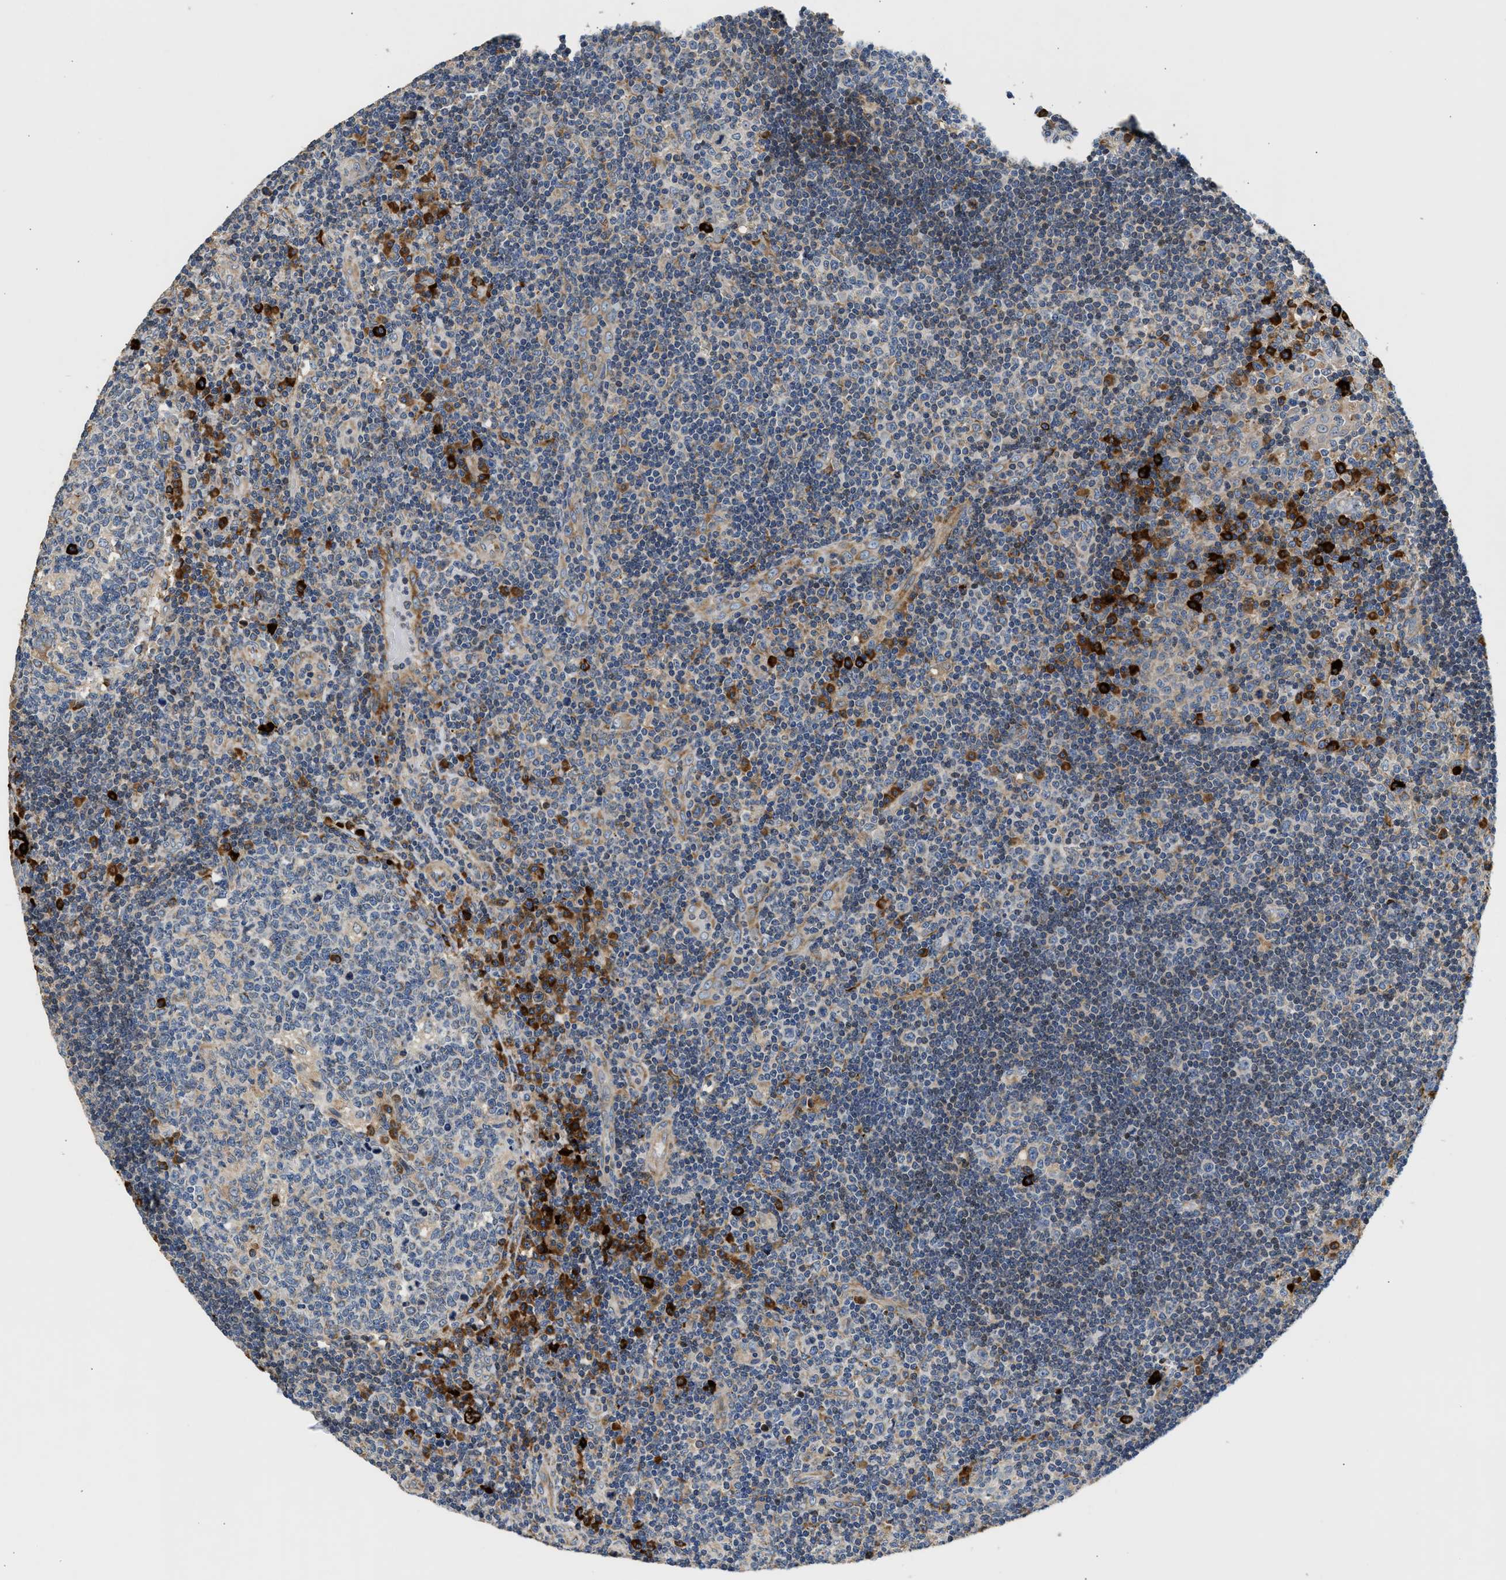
{"staining": {"intensity": "negative", "quantity": "none", "location": "none"}, "tissue": "tonsil", "cell_type": "Germinal center cells", "image_type": "normal", "snomed": [{"axis": "morphology", "description": "Normal tissue, NOS"}, {"axis": "topography", "description": "Tonsil"}], "caption": "Immunohistochemistry (IHC) of benign human tonsil exhibits no expression in germinal center cells.", "gene": "AMZ1", "patient": {"sex": "female", "age": 40}}